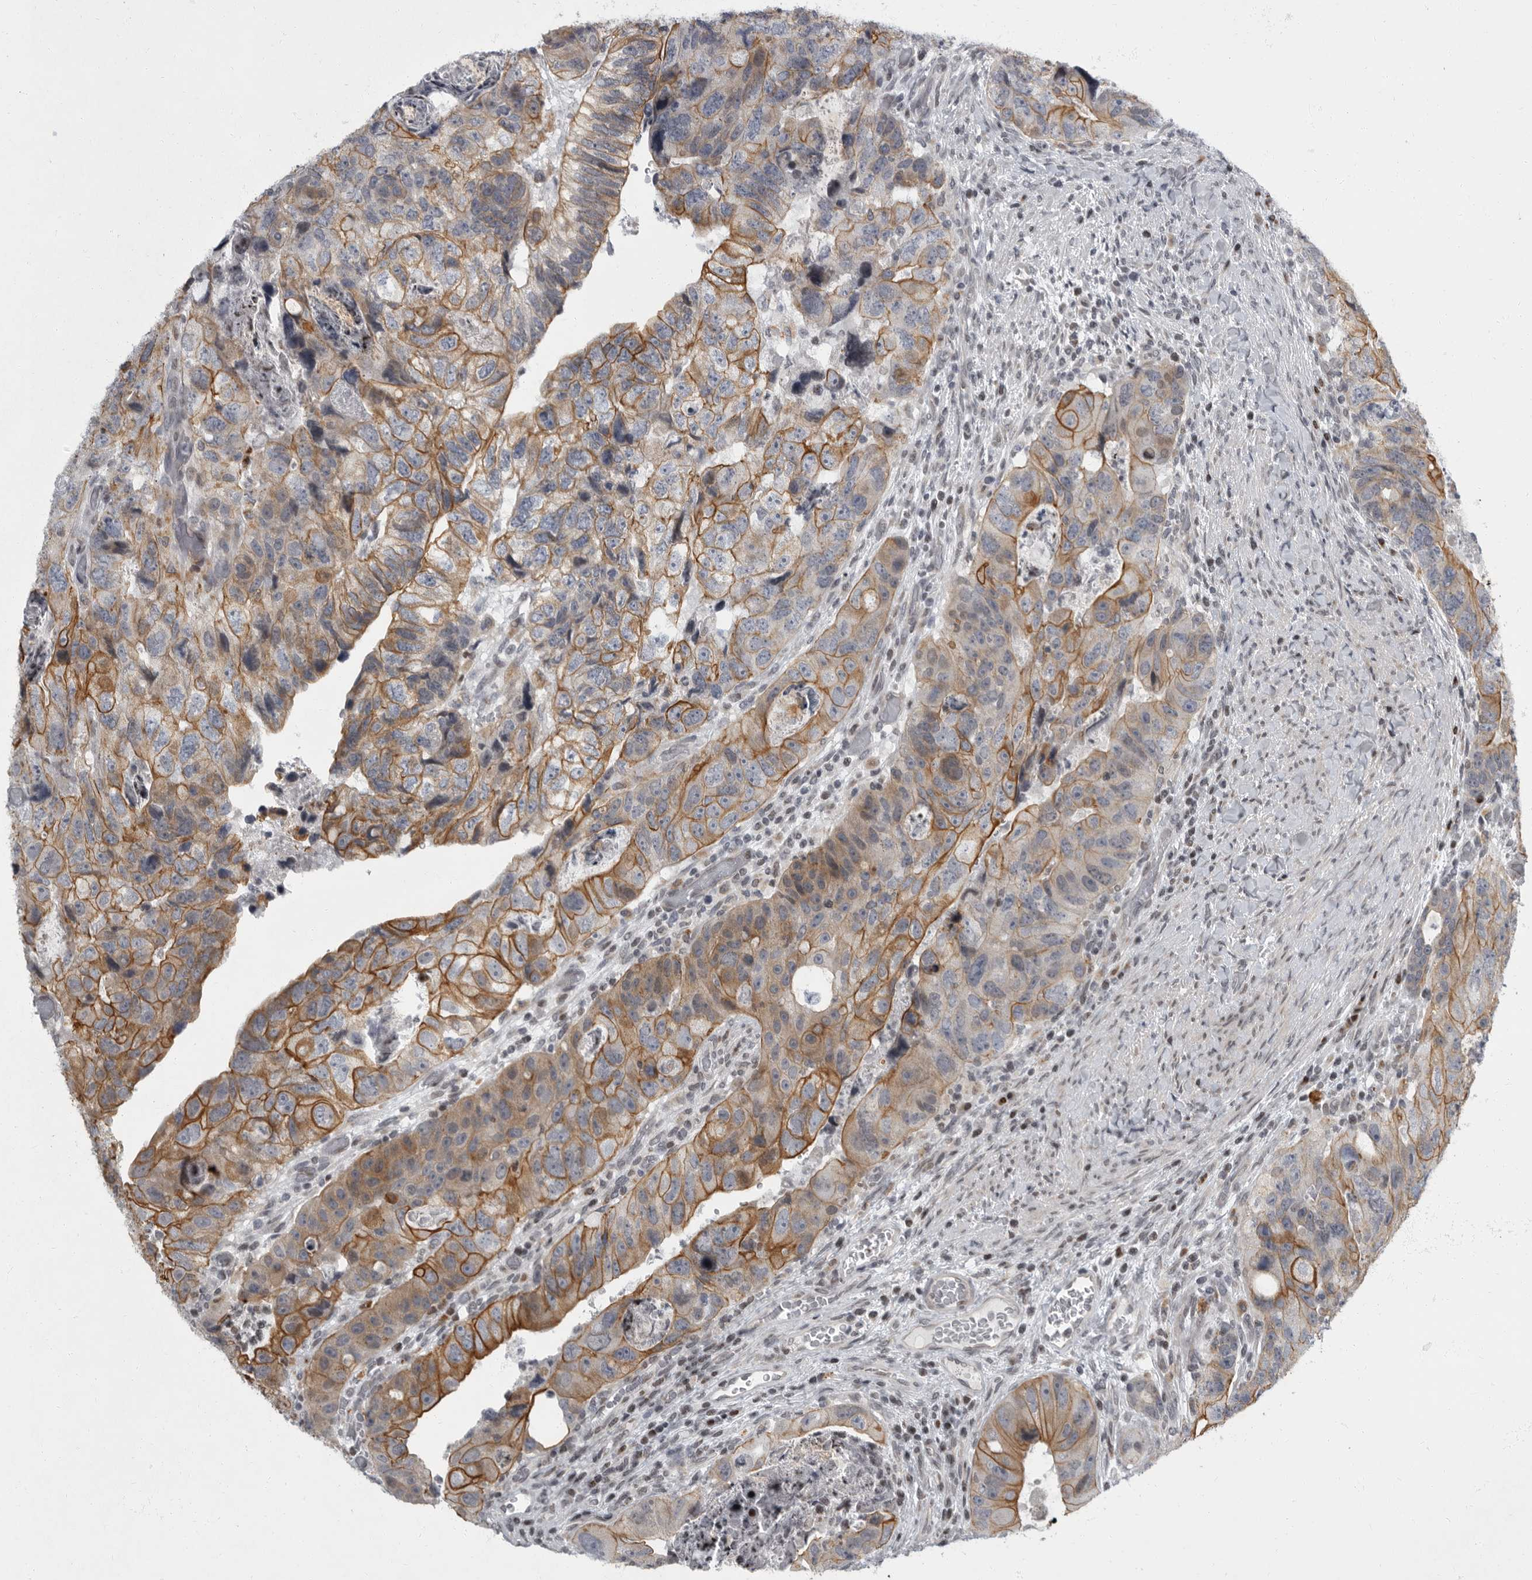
{"staining": {"intensity": "moderate", "quantity": ">75%", "location": "cytoplasmic/membranous"}, "tissue": "colorectal cancer", "cell_type": "Tumor cells", "image_type": "cancer", "snomed": [{"axis": "morphology", "description": "Adenocarcinoma, NOS"}, {"axis": "topography", "description": "Rectum"}], "caption": "Human colorectal cancer stained for a protein (brown) demonstrates moderate cytoplasmic/membranous positive positivity in about >75% of tumor cells.", "gene": "EVI5", "patient": {"sex": "male", "age": 59}}